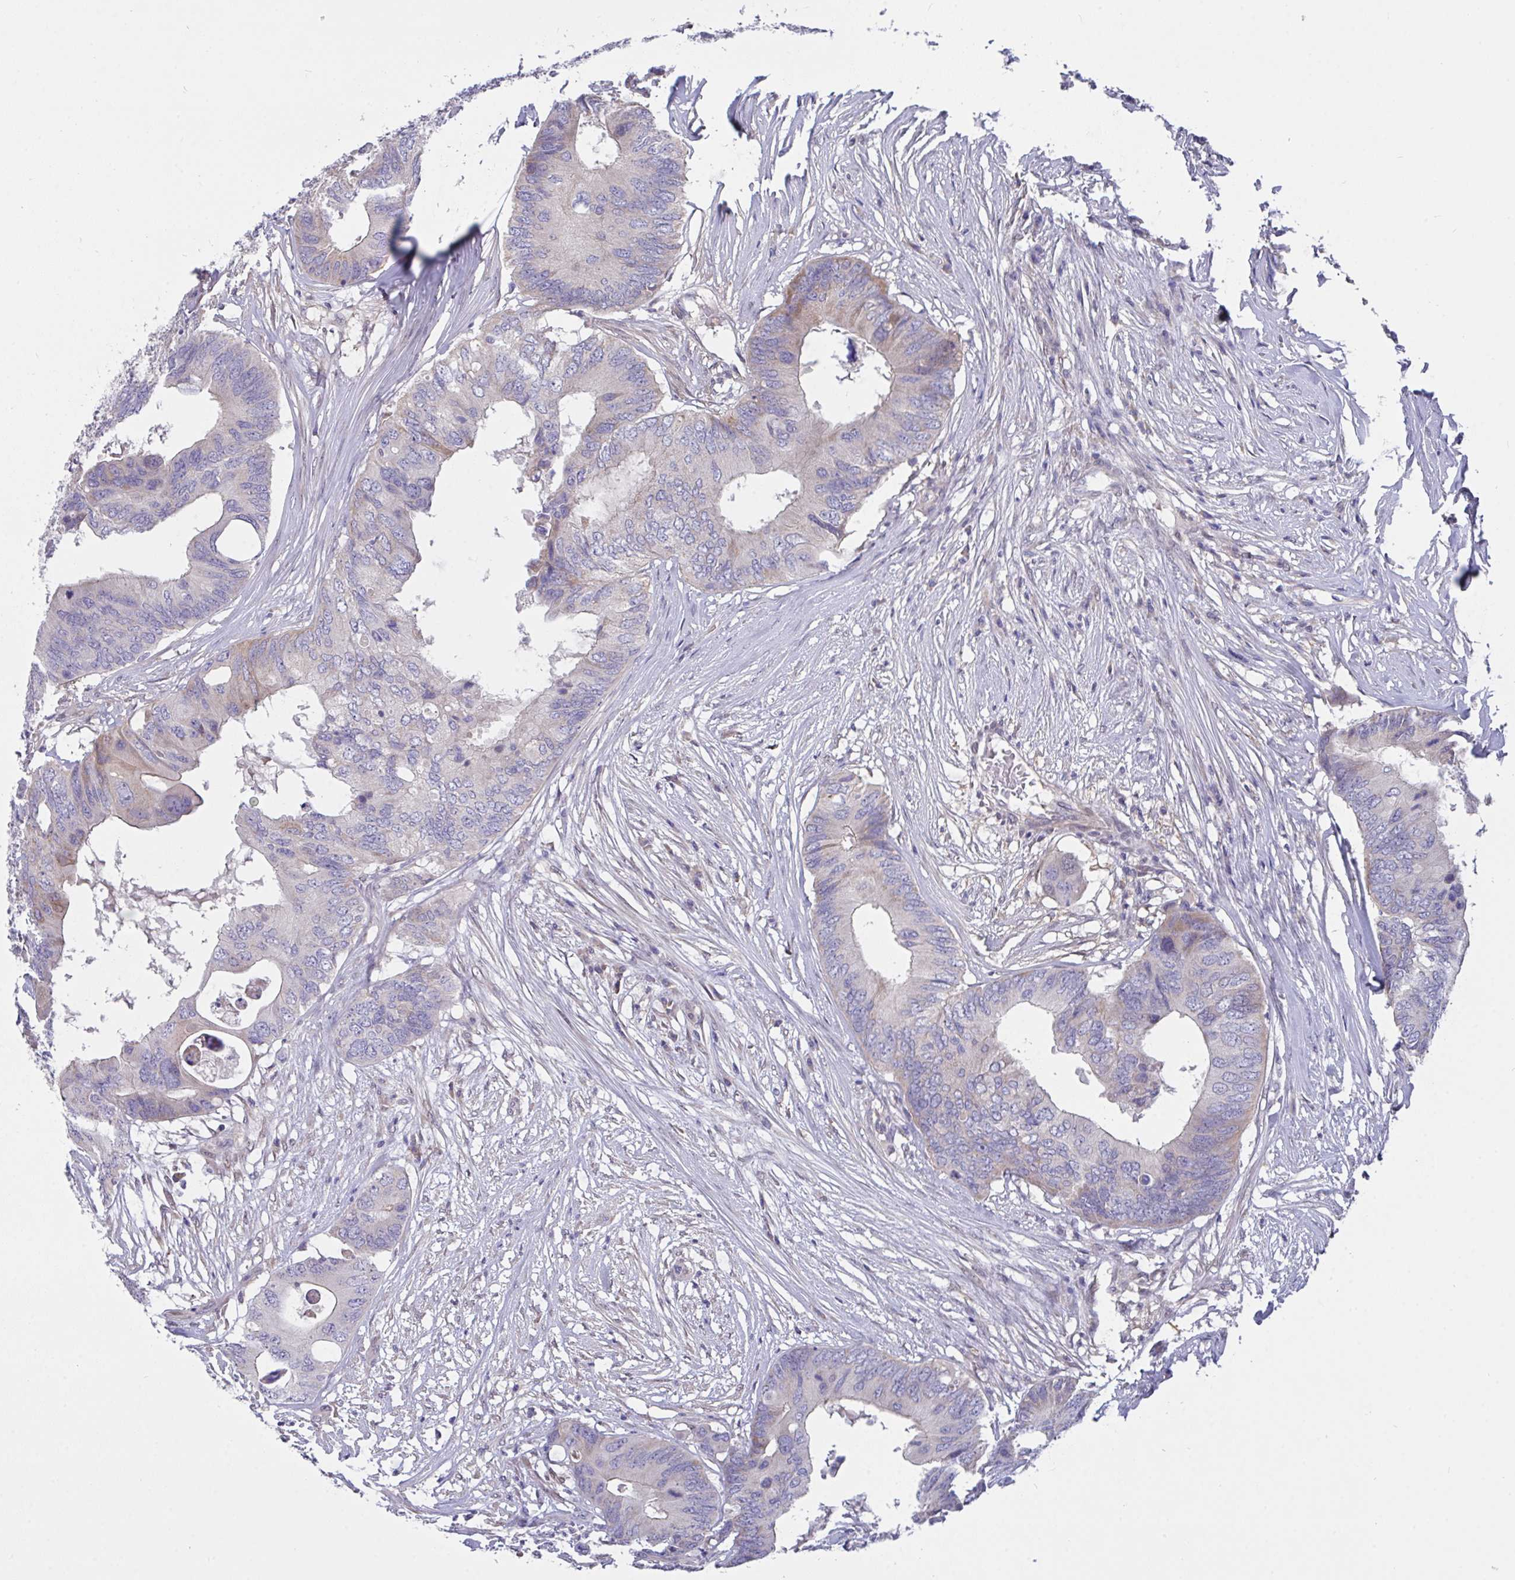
{"staining": {"intensity": "weak", "quantity": "<25%", "location": "cytoplasmic/membranous"}, "tissue": "colorectal cancer", "cell_type": "Tumor cells", "image_type": "cancer", "snomed": [{"axis": "morphology", "description": "Adenocarcinoma, NOS"}, {"axis": "topography", "description": "Colon"}], "caption": "There is no significant staining in tumor cells of colorectal cancer (adenocarcinoma).", "gene": "L3HYPDH", "patient": {"sex": "male", "age": 71}}